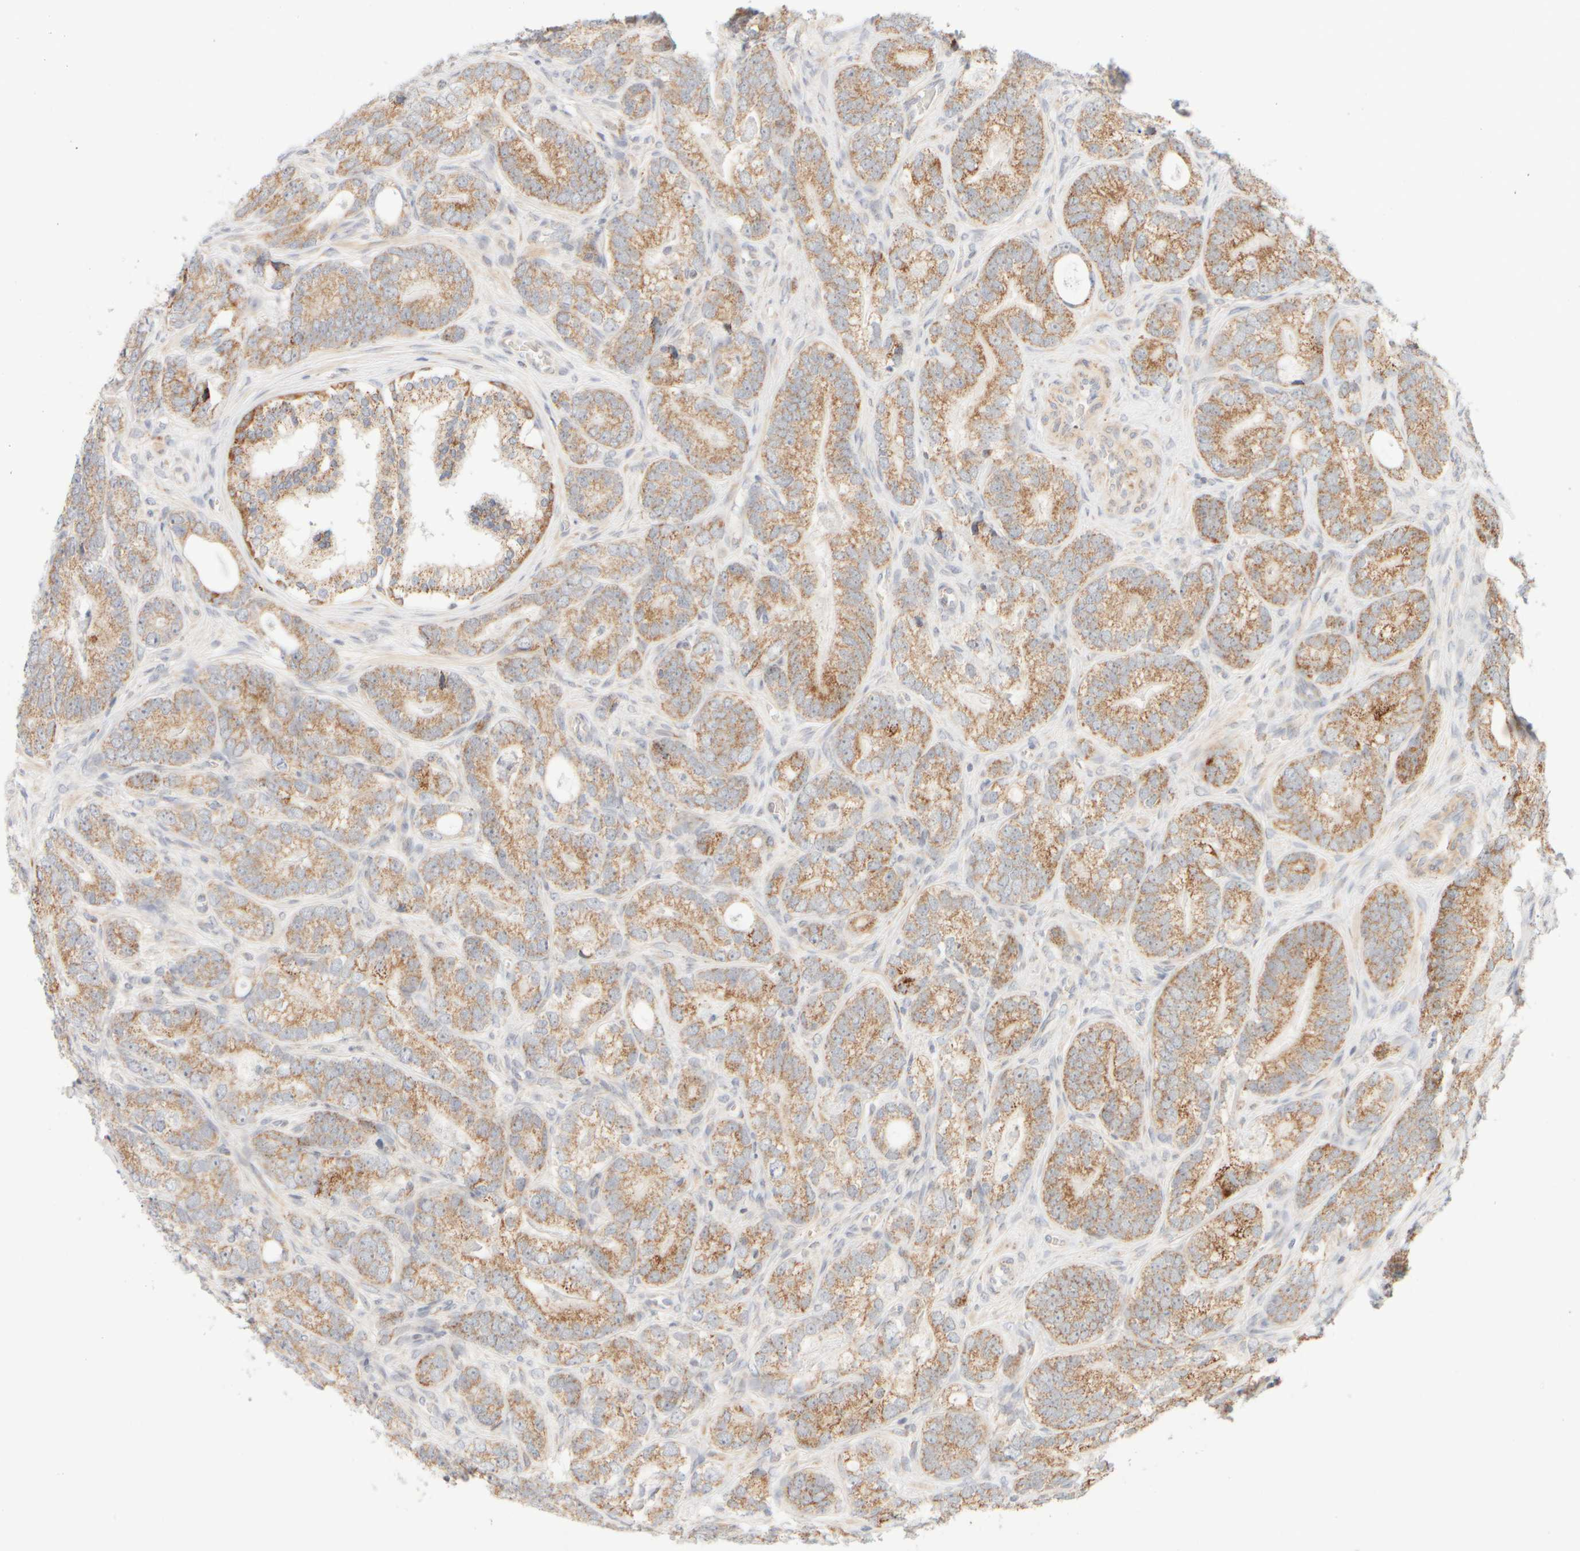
{"staining": {"intensity": "moderate", "quantity": ">75%", "location": "cytoplasmic/membranous"}, "tissue": "prostate cancer", "cell_type": "Tumor cells", "image_type": "cancer", "snomed": [{"axis": "morphology", "description": "Adenocarcinoma, High grade"}, {"axis": "topography", "description": "Prostate"}], "caption": "Immunohistochemical staining of human prostate adenocarcinoma (high-grade) demonstrates moderate cytoplasmic/membranous protein positivity in about >75% of tumor cells.", "gene": "PPM1K", "patient": {"sex": "male", "age": 56}}